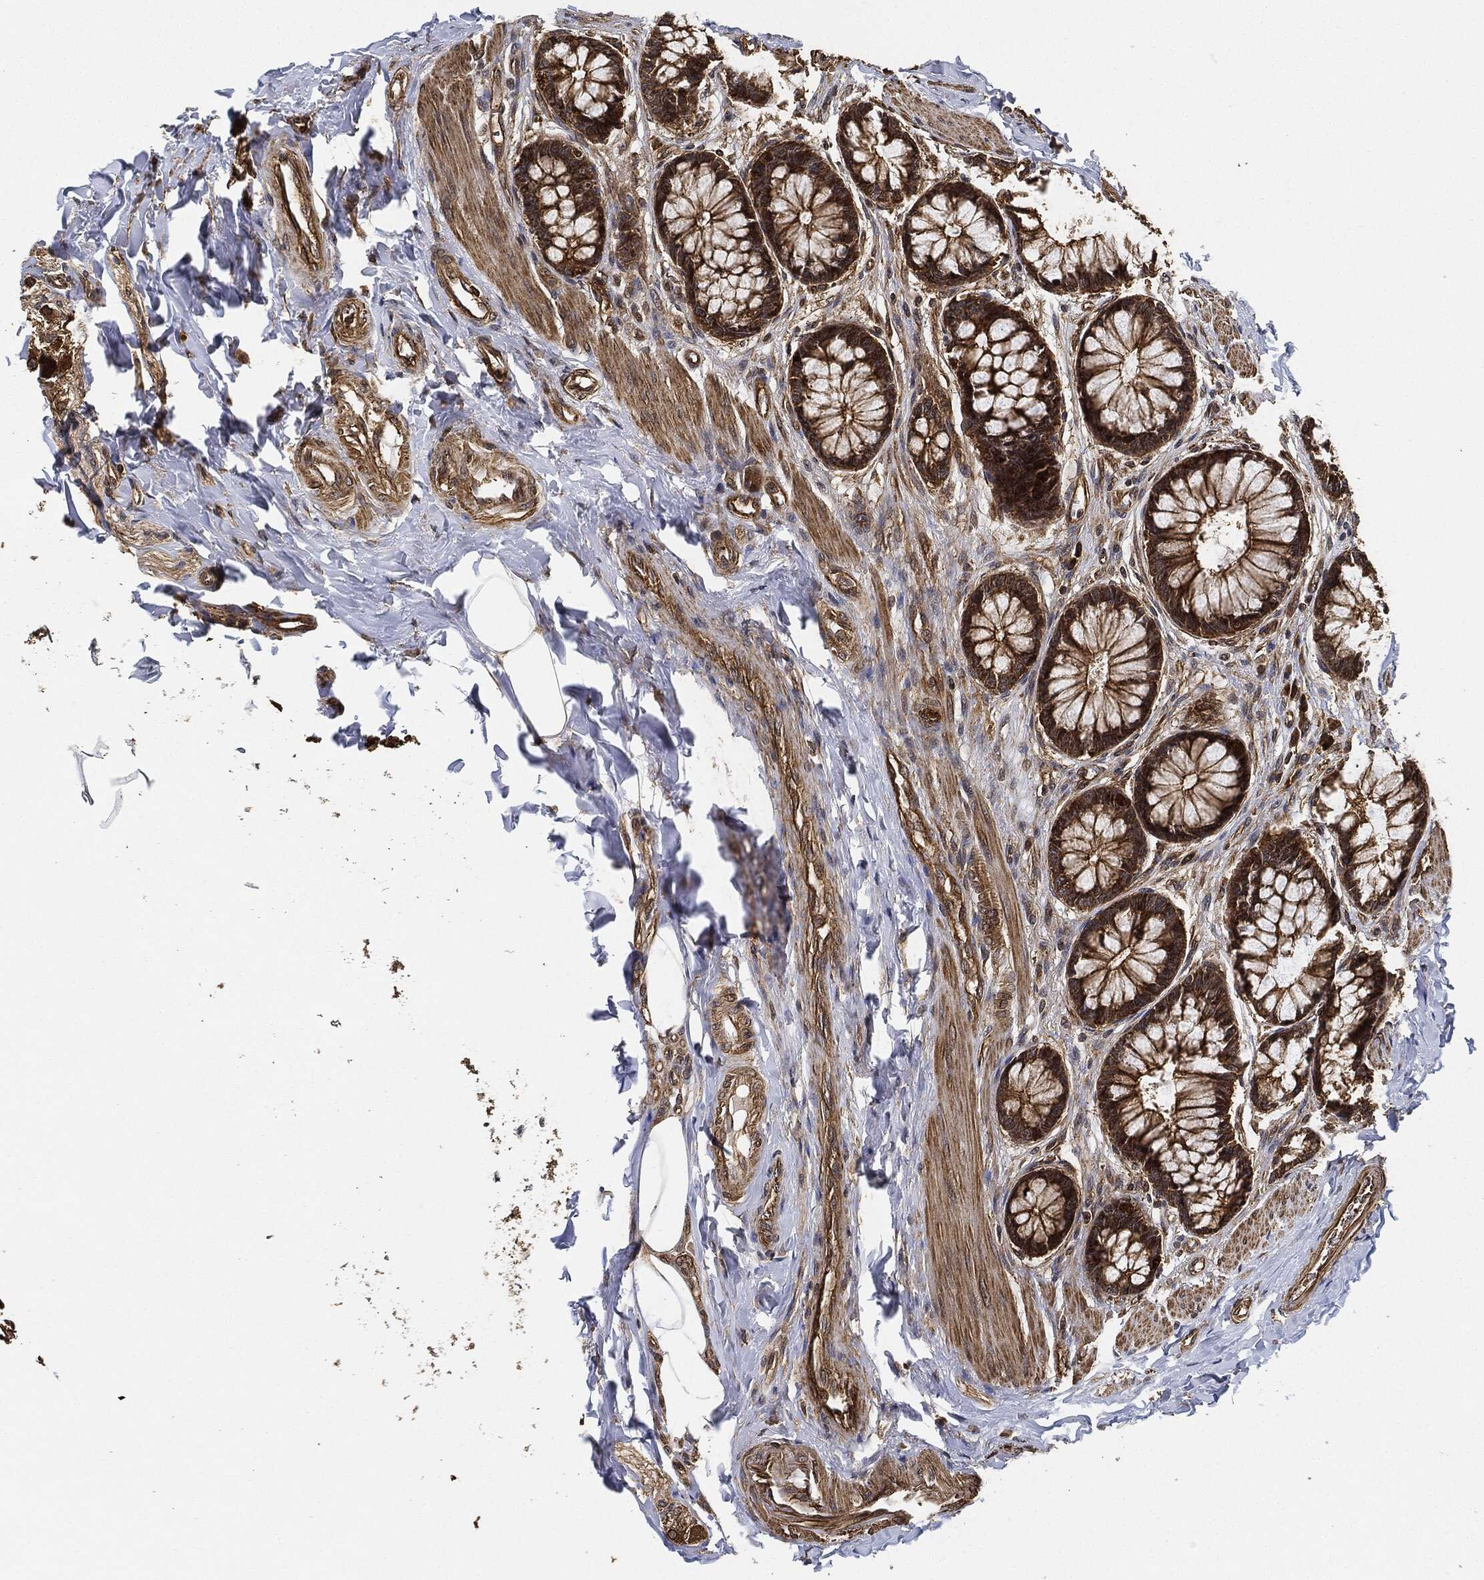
{"staining": {"intensity": "strong", "quantity": ">75%", "location": "cytoplasmic/membranous"}, "tissue": "colon", "cell_type": "Endothelial cells", "image_type": "normal", "snomed": [{"axis": "morphology", "description": "Normal tissue, NOS"}, {"axis": "topography", "description": "Colon"}], "caption": "This histopathology image exhibits immunohistochemistry (IHC) staining of unremarkable human colon, with high strong cytoplasmic/membranous expression in about >75% of endothelial cells.", "gene": "CEP290", "patient": {"sex": "female", "age": 65}}